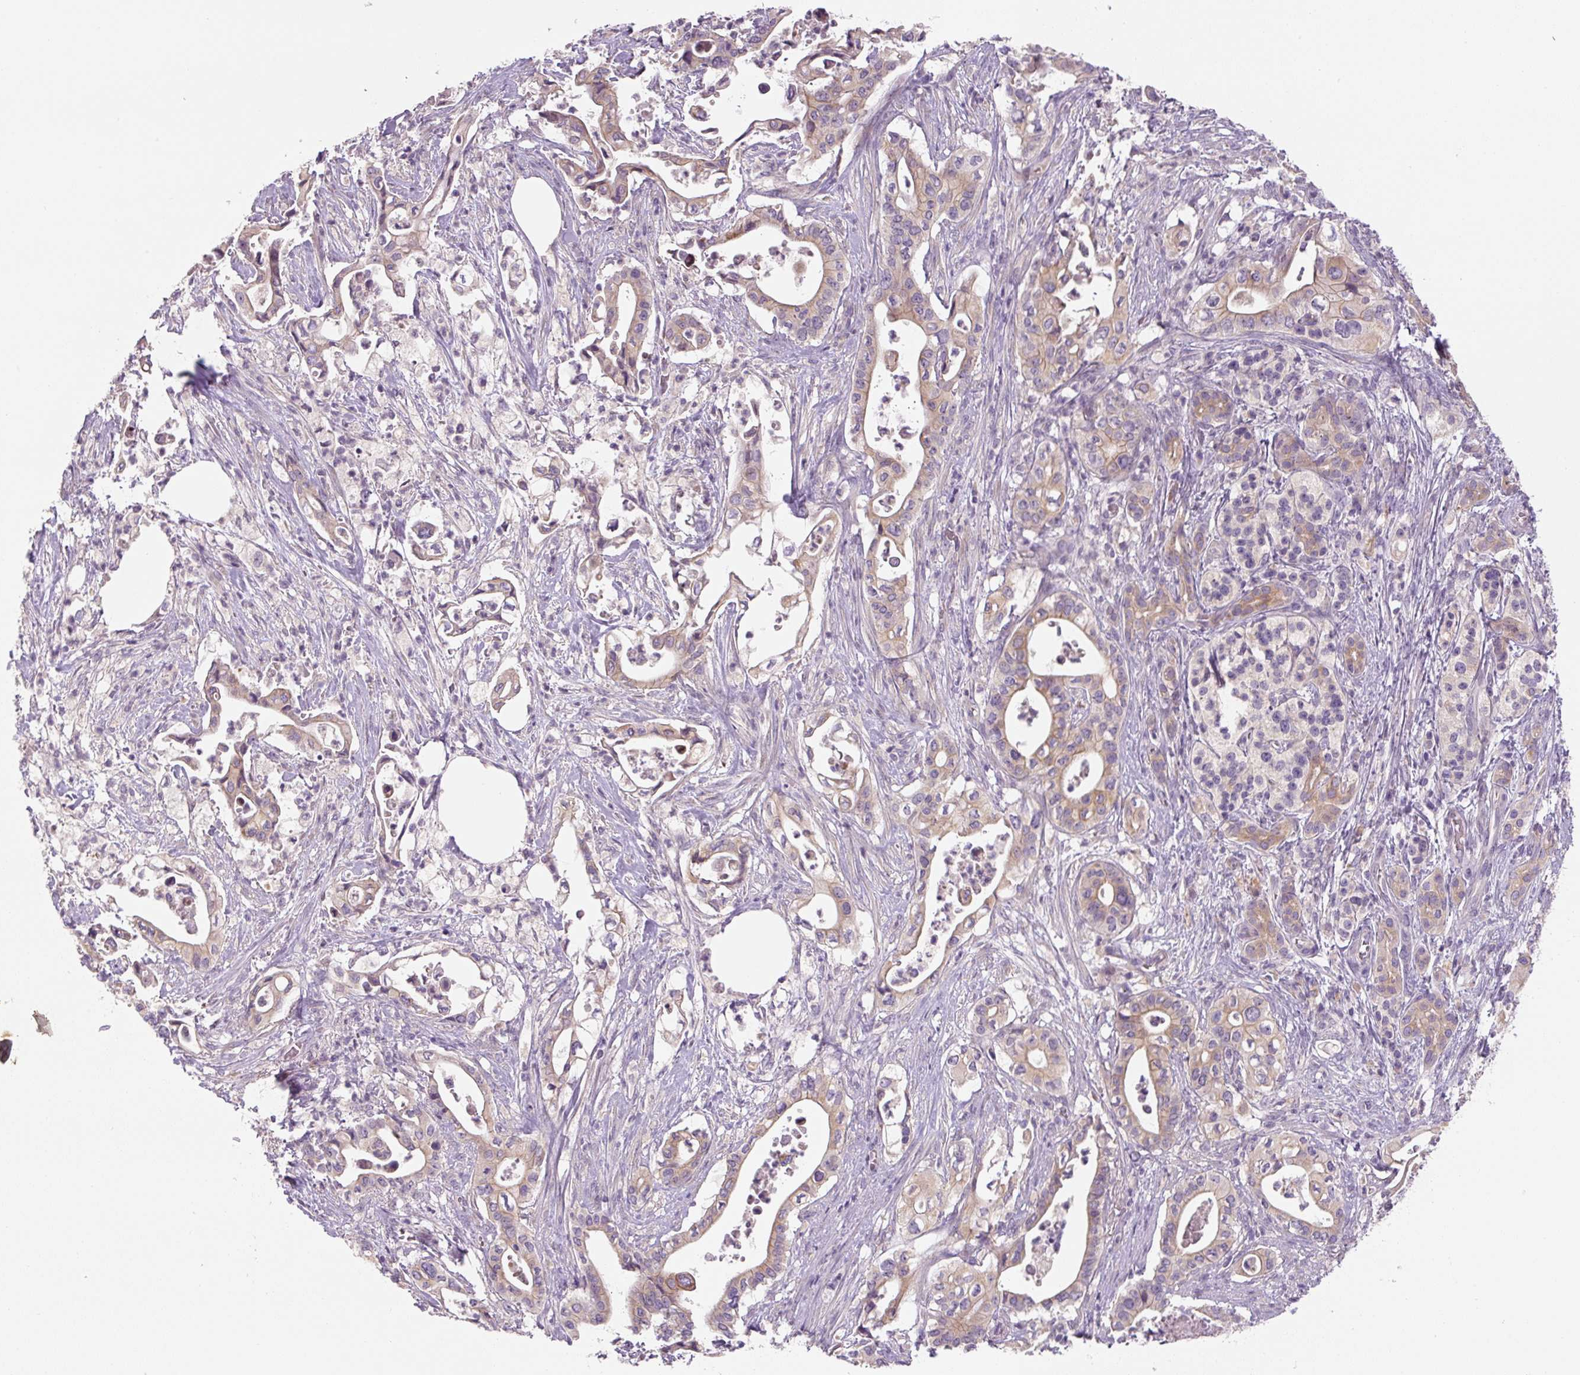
{"staining": {"intensity": "weak", "quantity": ">75%", "location": "cytoplasmic/membranous"}, "tissue": "pancreatic cancer", "cell_type": "Tumor cells", "image_type": "cancer", "snomed": [{"axis": "morphology", "description": "Adenocarcinoma, NOS"}, {"axis": "topography", "description": "Pancreas"}], "caption": "Human pancreatic cancer stained for a protein (brown) shows weak cytoplasmic/membranous positive expression in about >75% of tumor cells.", "gene": "YIF1B", "patient": {"sex": "female", "age": 77}}